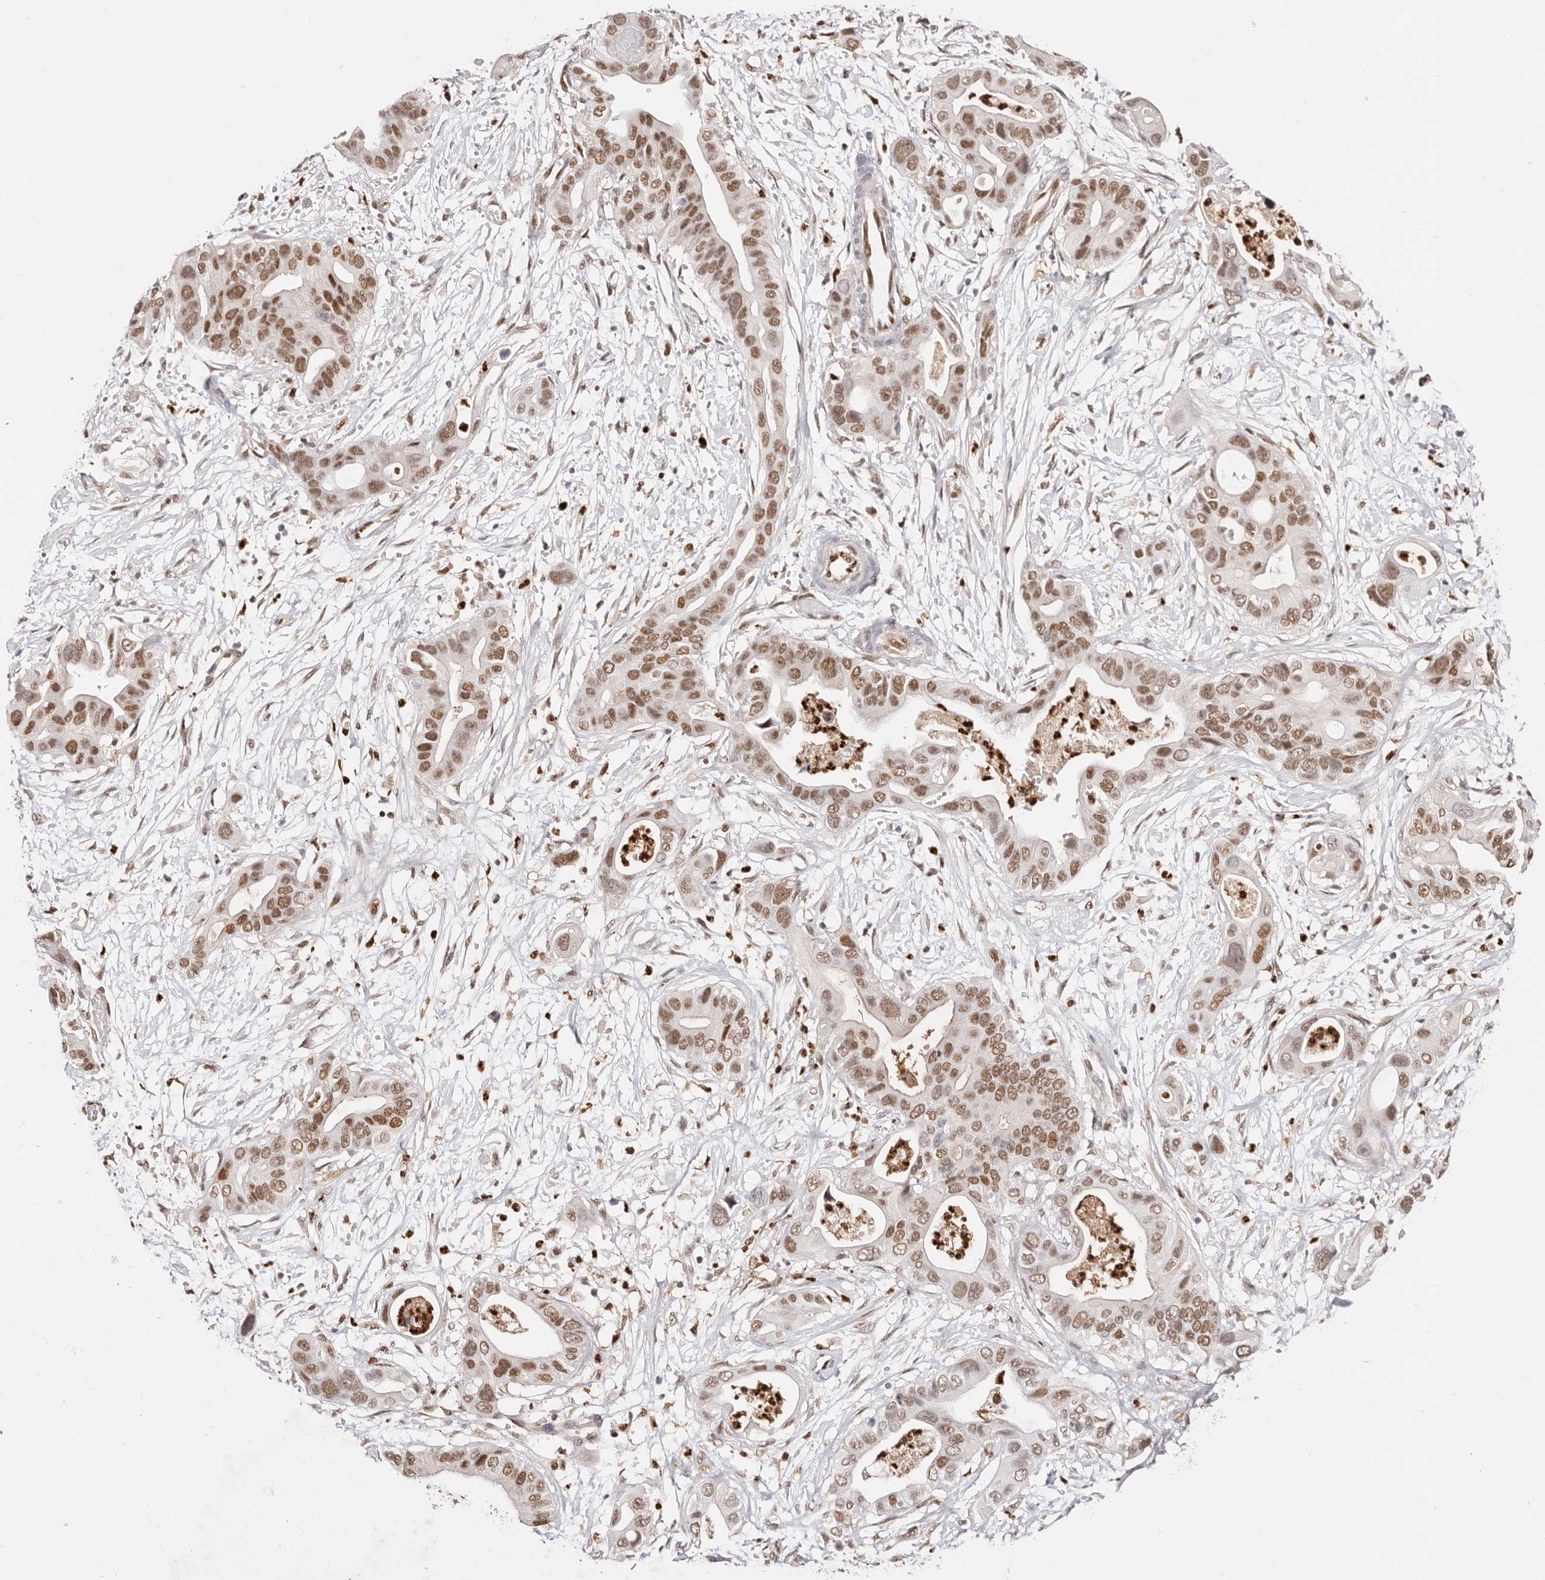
{"staining": {"intensity": "moderate", "quantity": ">75%", "location": "nuclear"}, "tissue": "pancreatic cancer", "cell_type": "Tumor cells", "image_type": "cancer", "snomed": [{"axis": "morphology", "description": "Adenocarcinoma, NOS"}, {"axis": "topography", "description": "Pancreas"}], "caption": "The image reveals a brown stain indicating the presence of a protein in the nuclear of tumor cells in pancreatic cancer (adenocarcinoma).", "gene": "TKT", "patient": {"sex": "male", "age": 66}}